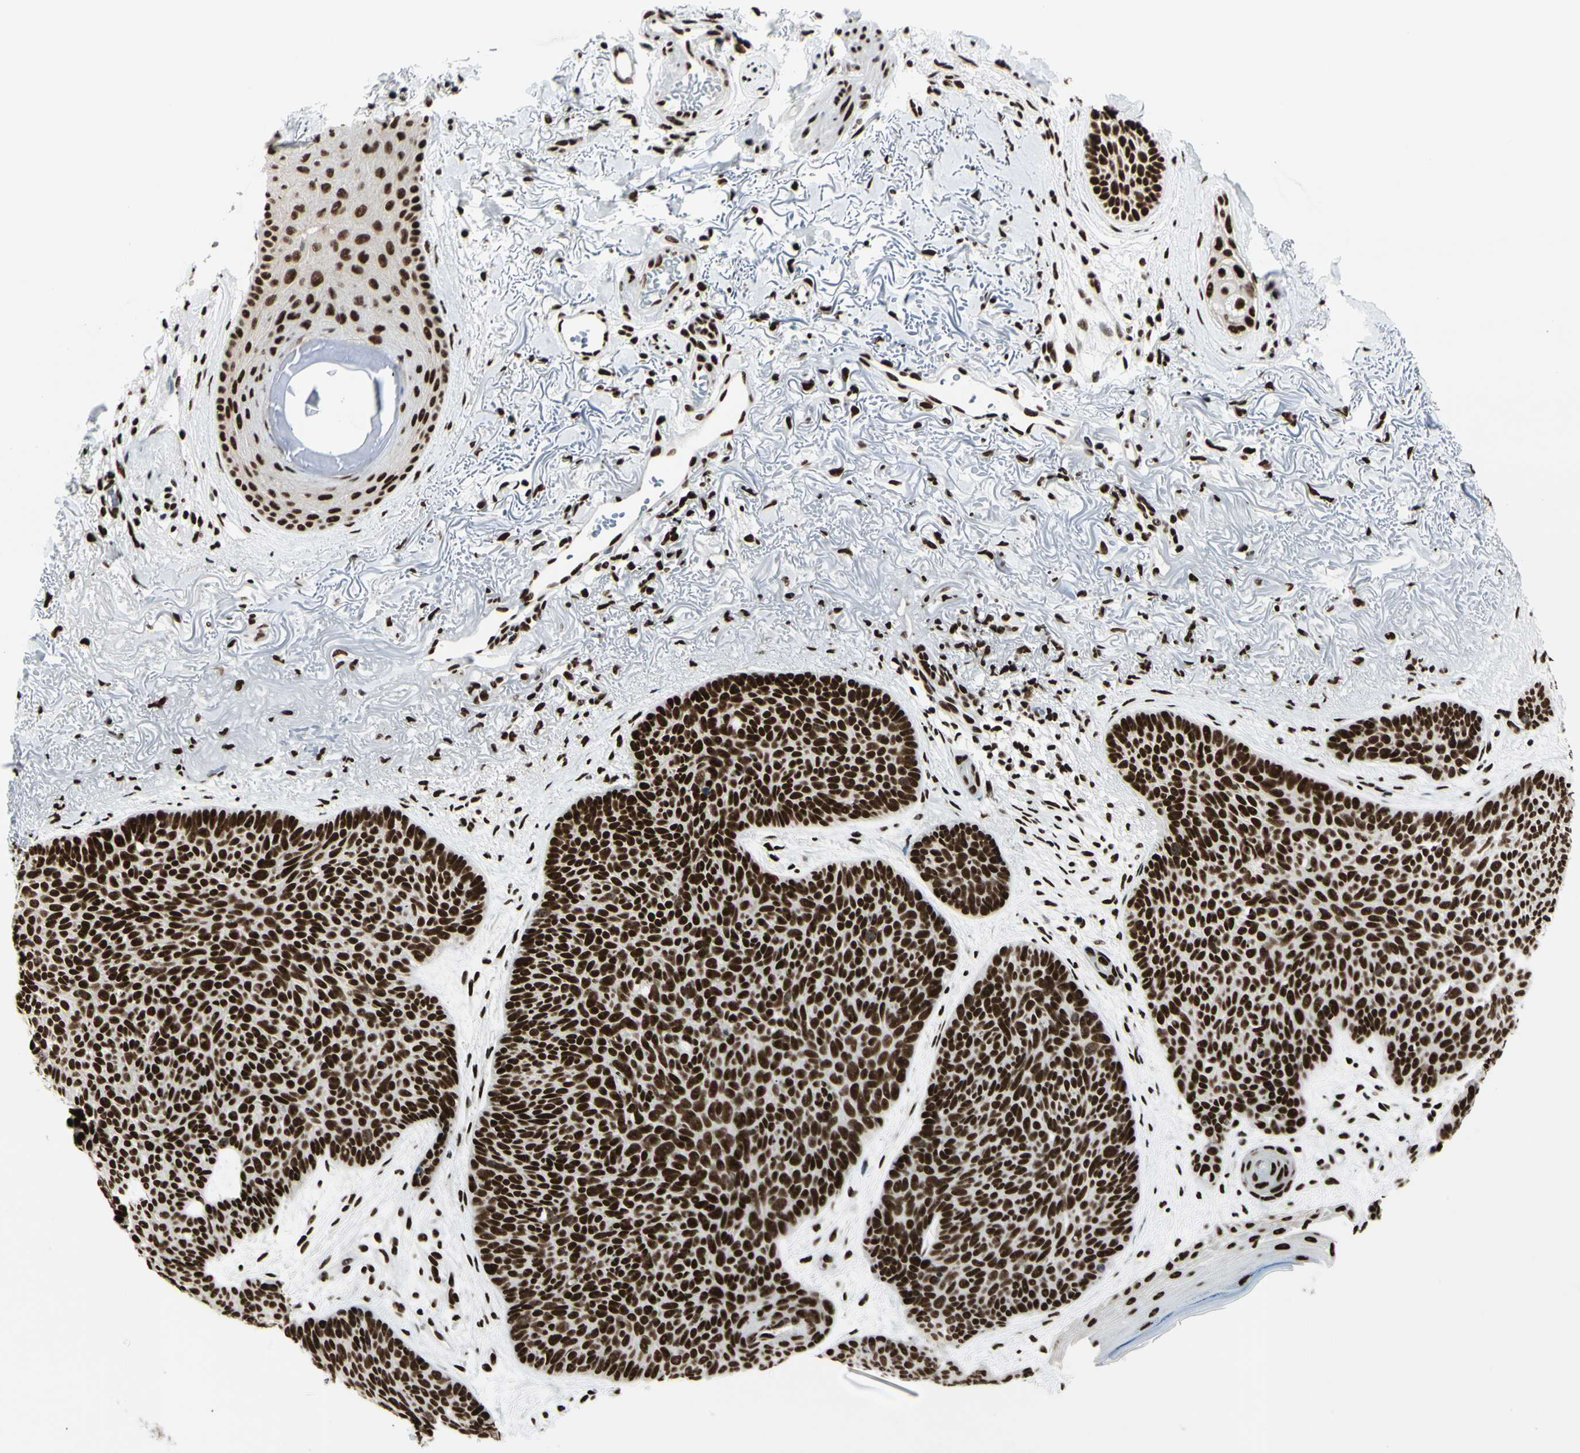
{"staining": {"intensity": "strong", "quantity": ">75%", "location": "nuclear"}, "tissue": "skin cancer", "cell_type": "Tumor cells", "image_type": "cancer", "snomed": [{"axis": "morphology", "description": "Normal tissue, NOS"}, {"axis": "morphology", "description": "Basal cell carcinoma"}, {"axis": "topography", "description": "Skin"}], "caption": "Strong nuclear protein positivity is seen in about >75% of tumor cells in skin cancer.", "gene": "CCAR1", "patient": {"sex": "female", "age": 70}}